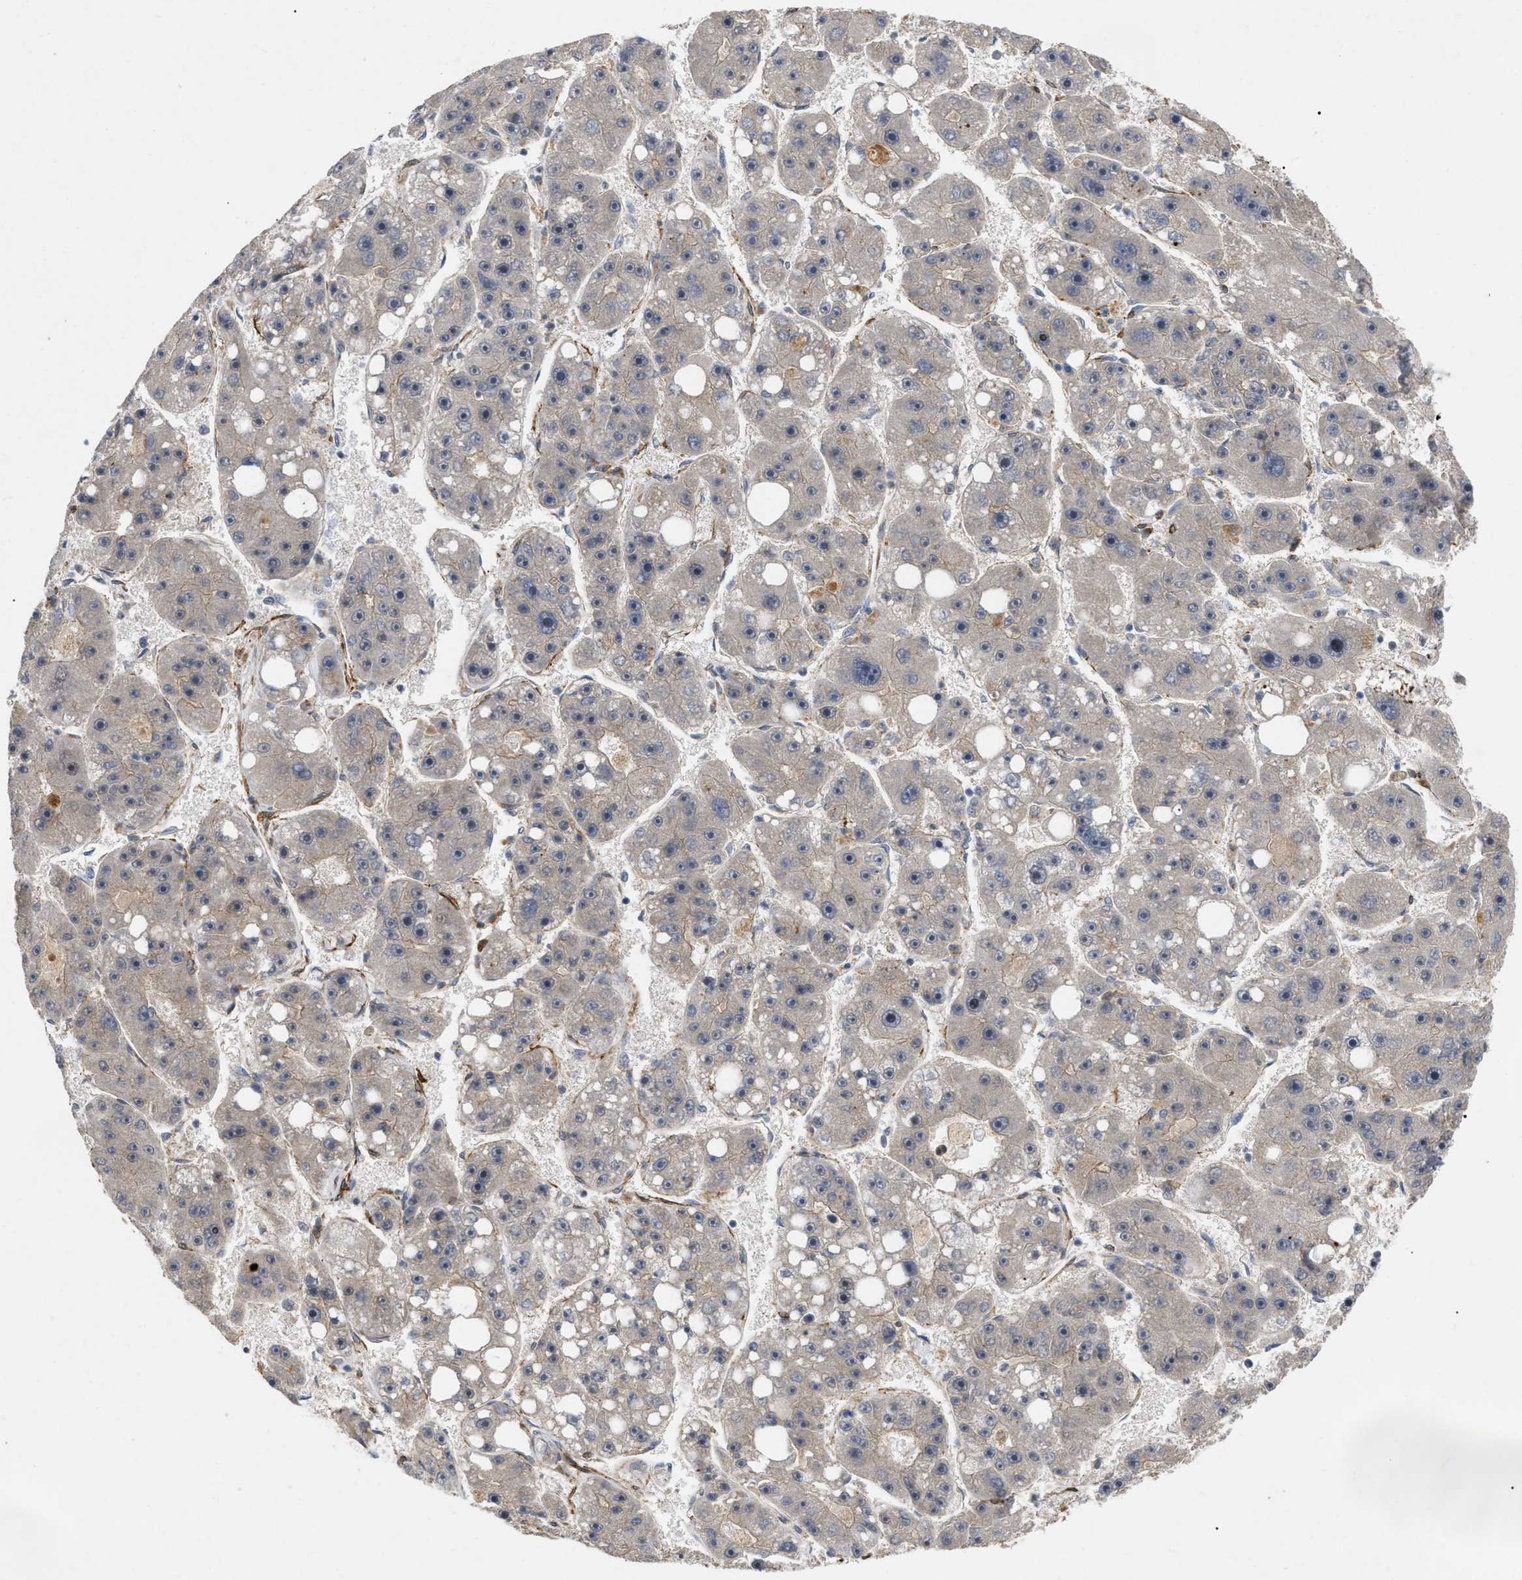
{"staining": {"intensity": "negative", "quantity": "none", "location": "none"}, "tissue": "liver cancer", "cell_type": "Tumor cells", "image_type": "cancer", "snomed": [{"axis": "morphology", "description": "Carcinoma, Hepatocellular, NOS"}, {"axis": "topography", "description": "Liver"}], "caption": "High power microscopy micrograph of an immunohistochemistry histopathology image of liver cancer, revealing no significant expression in tumor cells. (DAB (3,3'-diaminobenzidine) IHC, high magnification).", "gene": "ST6GALNAC6", "patient": {"sex": "female", "age": 61}}